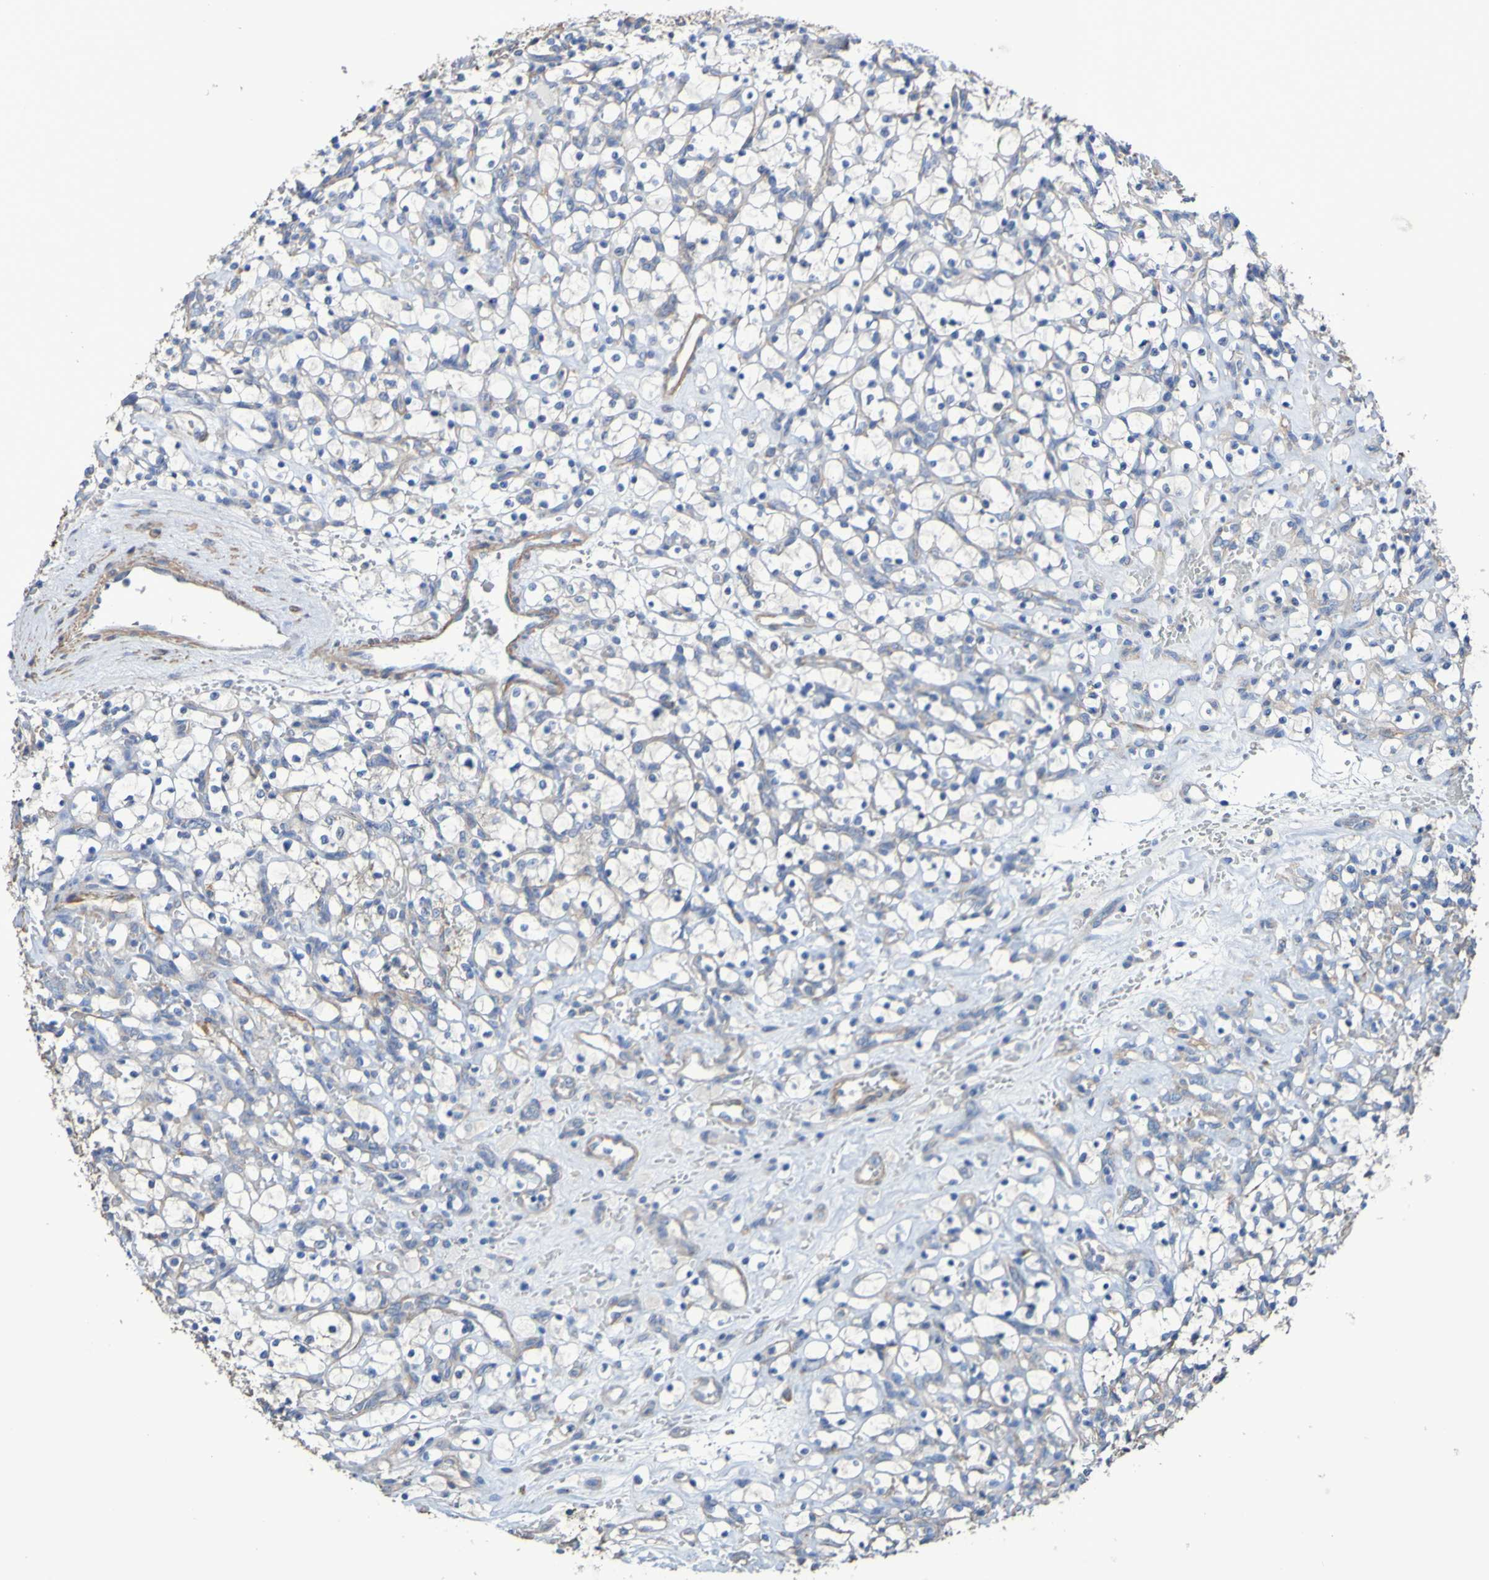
{"staining": {"intensity": "negative", "quantity": "none", "location": "none"}, "tissue": "renal cancer", "cell_type": "Tumor cells", "image_type": "cancer", "snomed": [{"axis": "morphology", "description": "Adenocarcinoma, NOS"}, {"axis": "topography", "description": "Kidney"}], "caption": "Adenocarcinoma (renal) was stained to show a protein in brown. There is no significant expression in tumor cells. (DAB immunohistochemistry (IHC), high magnification).", "gene": "SRPRB", "patient": {"sex": "female", "age": 69}}